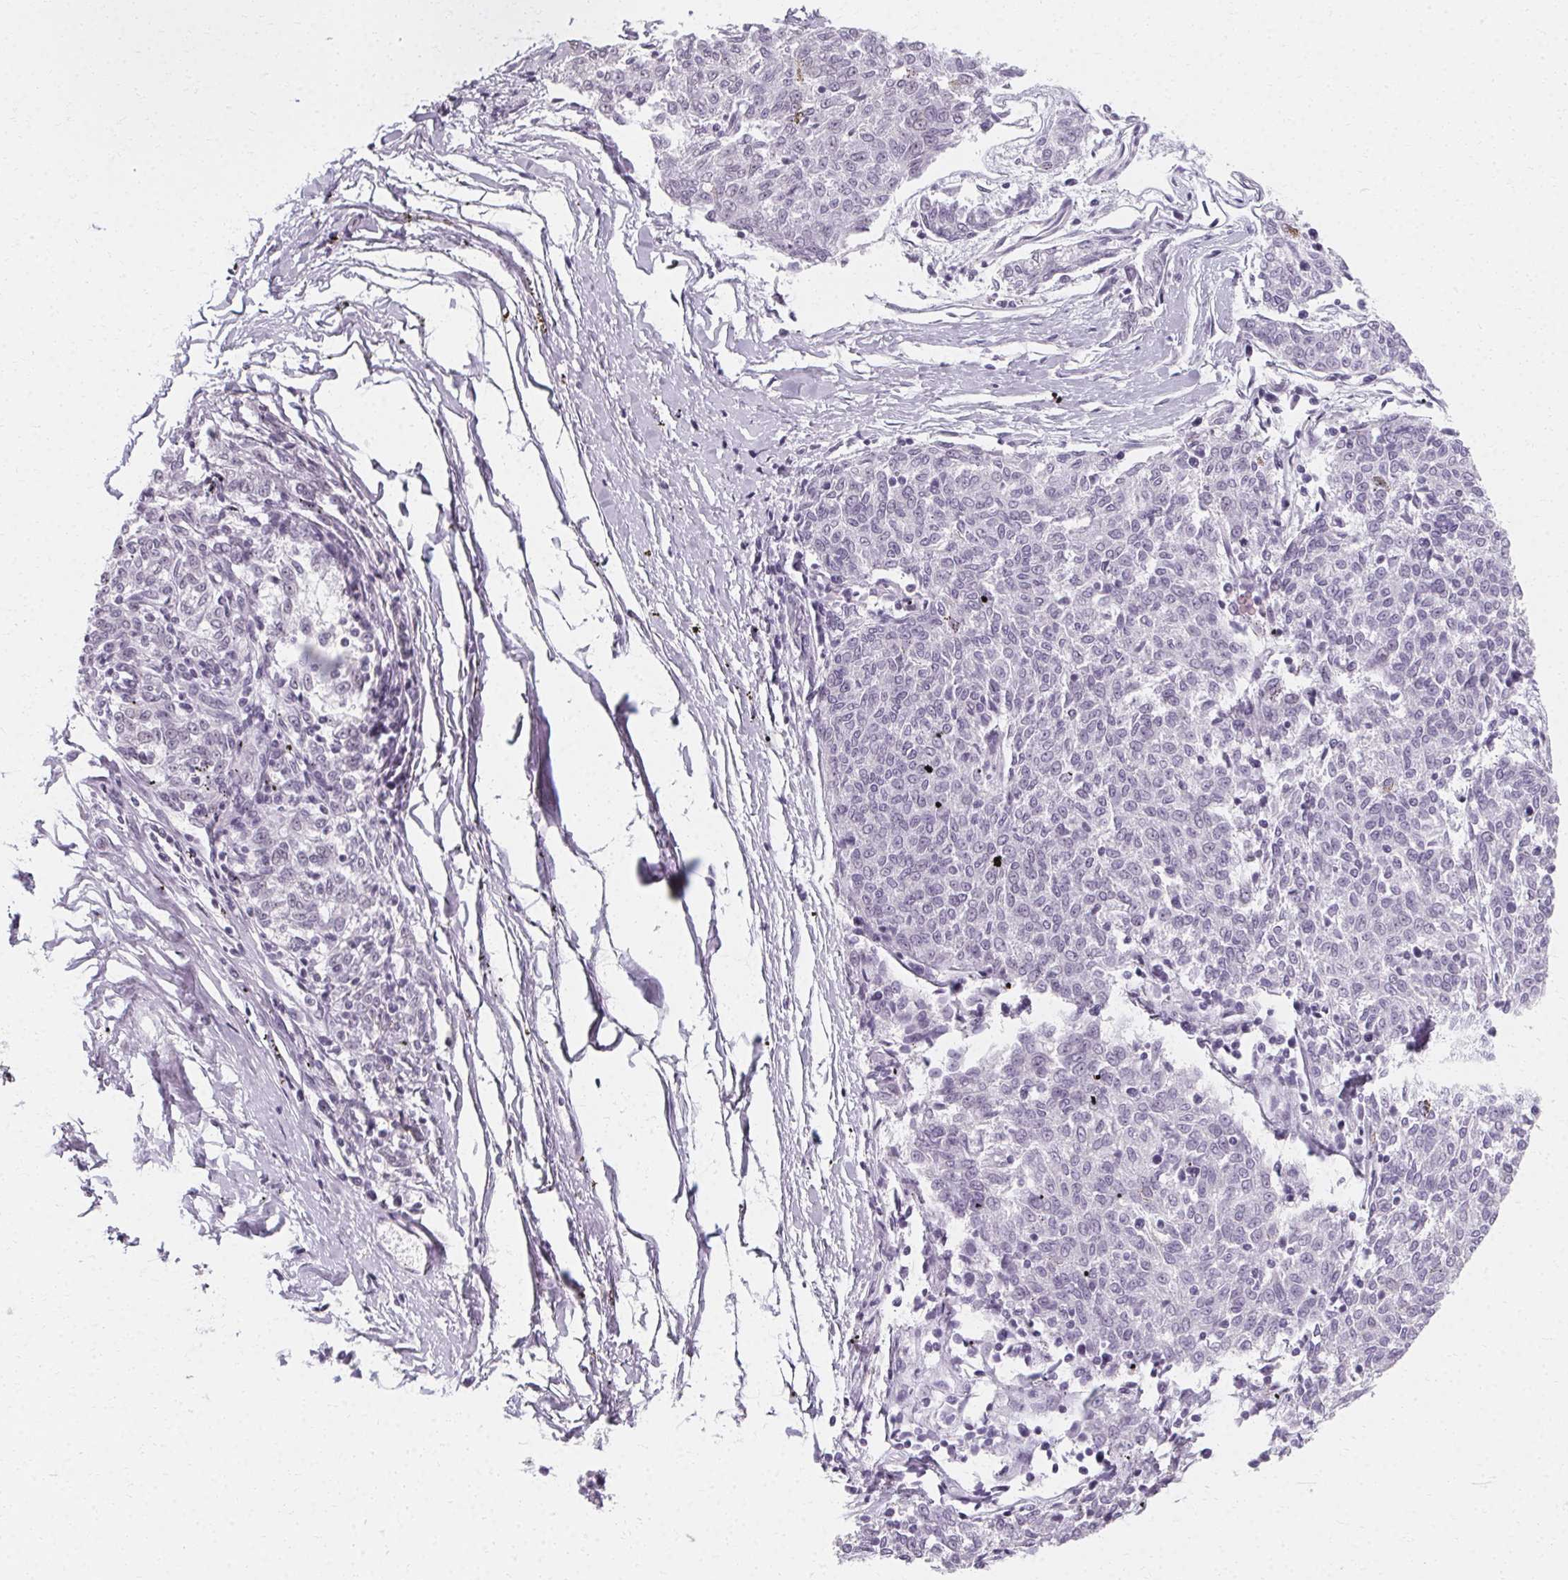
{"staining": {"intensity": "negative", "quantity": "none", "location": "none"}, "tissue": "melanoma", "cell_type": "Tumor cells", "image_type": "cancer", "snomed": [{"axis": "morphology", "description": "Malignant melanoma, NOS"}, {"axis": "topography", "description": "Skin"}], "caption": "A micrograph of malignant melanoma stained for a protein exhibits no brown staining in tumor cells. (DAB immunohistochemistry (IHC) with hematoxylin counter stain).", "gene": "SYNPR", "patient": {"sex": "female", "age": 72}}